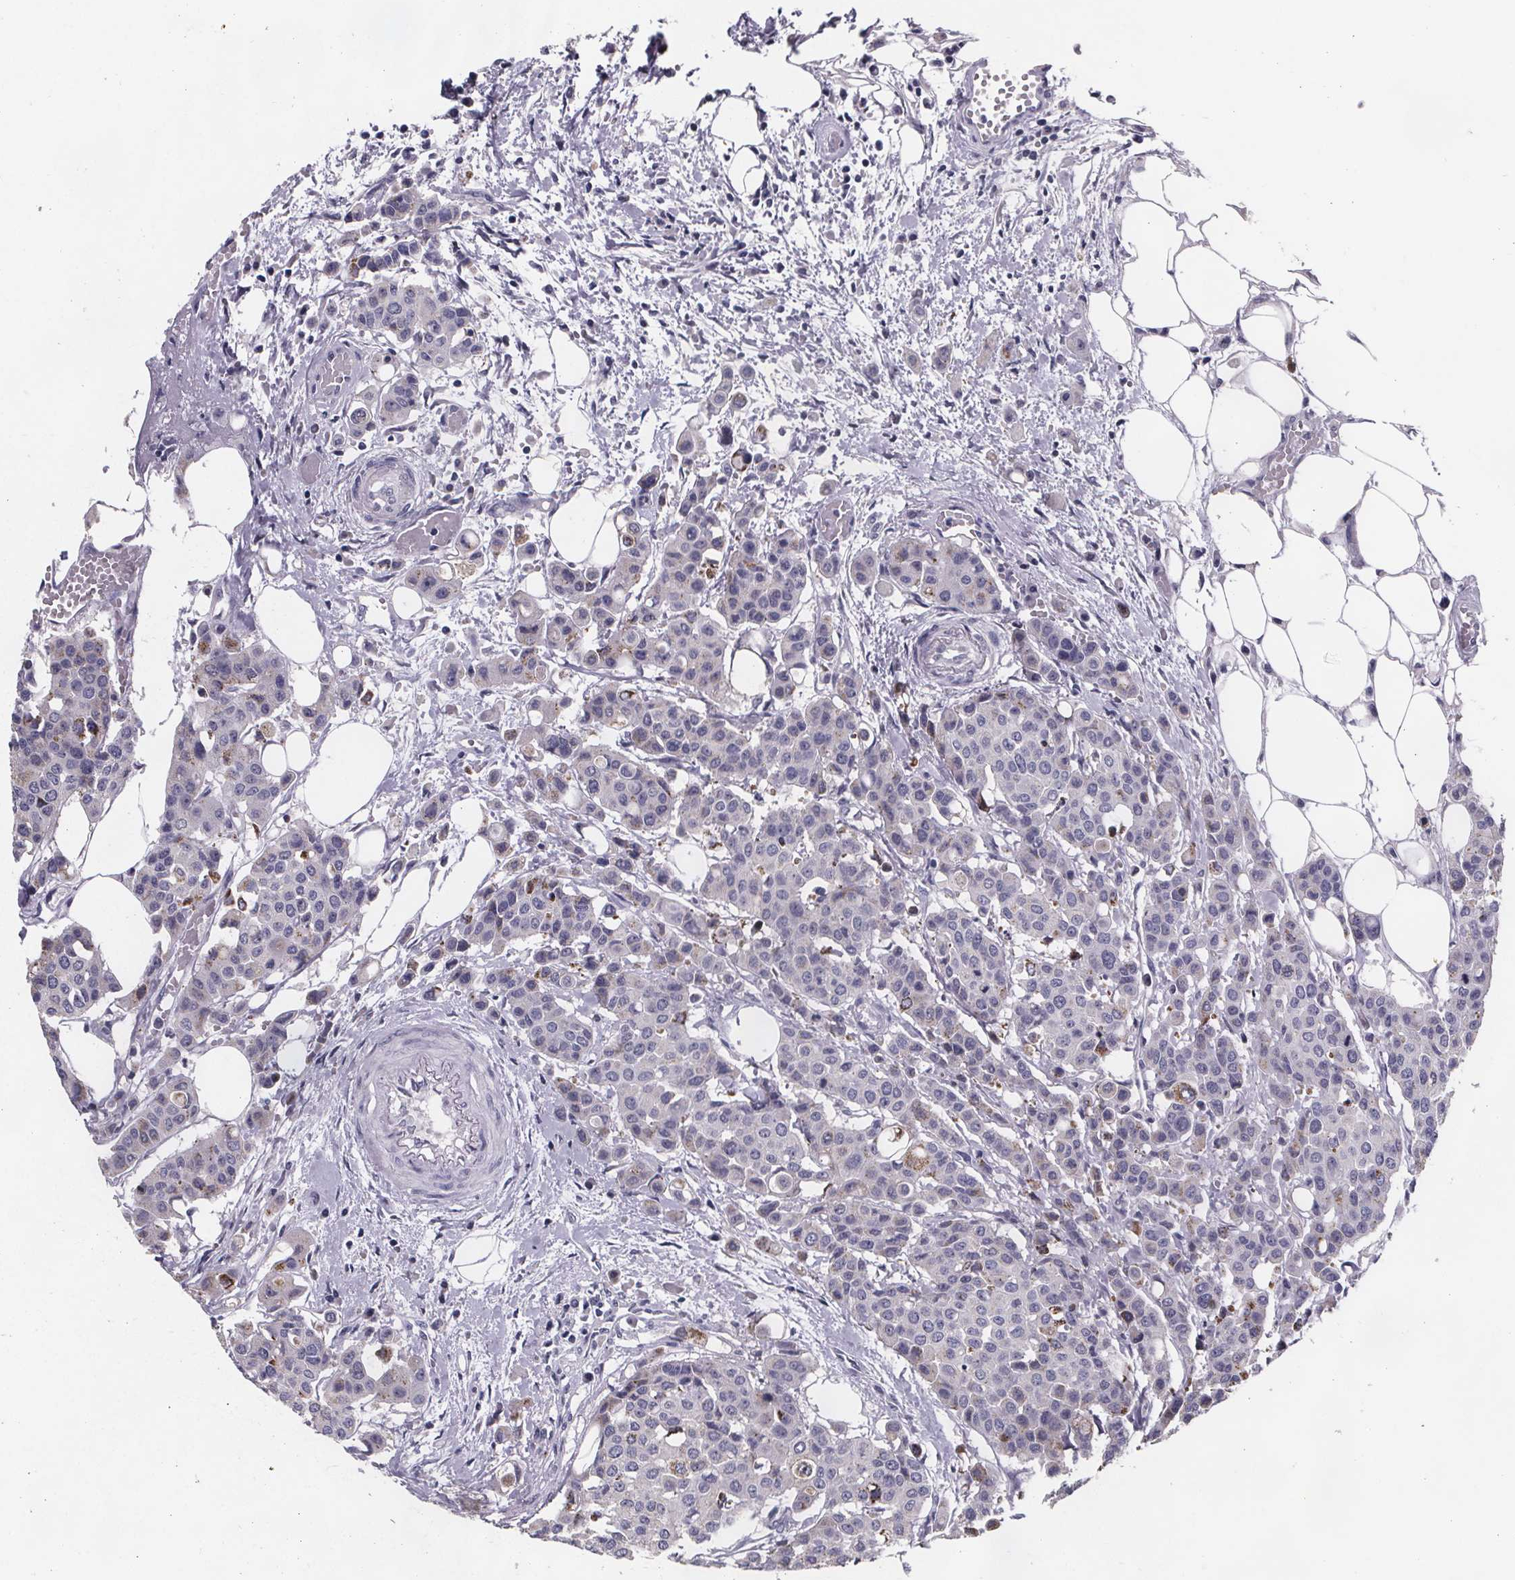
{"staining": {"intensity": "negative", "quantity": "none", "location": "none"}, "tissue": "carcinoid", "cell_type": "Tumor cells", "image_type": "cancer", "snomed": [{"axis": "morphology", "description": "Carcinoid, malignant, NOS"}, {"axis": "topography", "description": "Colon"}], "caption": "IHC photomicrograph of carcinoid (malignant) stained for a protein (brown), which displays no expression in tumor cells.", "gene": "PAH", "patient": {"sex": "male", "age": 81}}